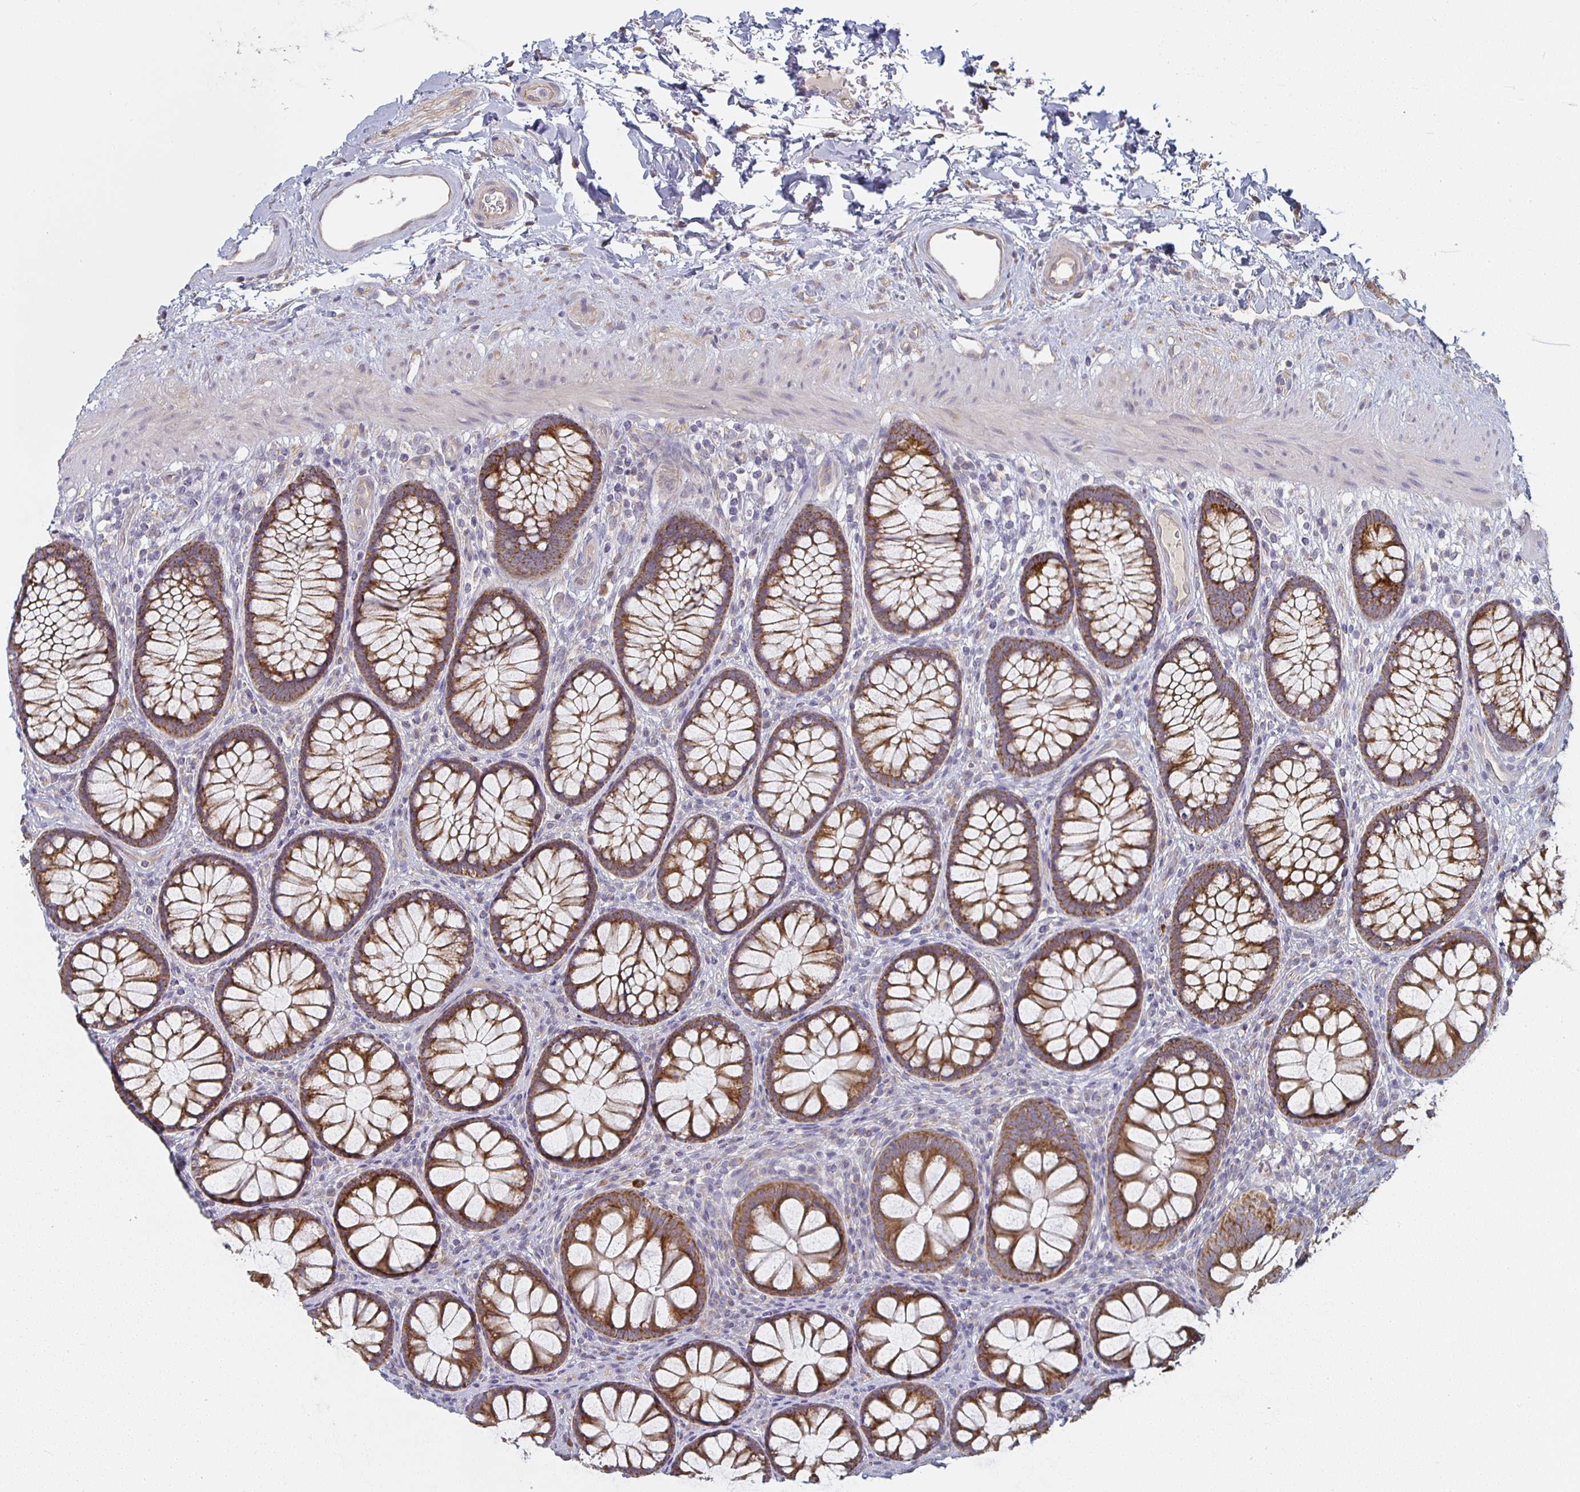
{"staining": {"intensity": "weak", "quantity": ">75%", "location": "cytoplasmic/membranous"}, "tissue": "colon", "cell_type": "Endothelial cells", "image_type": "normal", "snomed": [{"axis": "morphology", "description": "Normal tissue, NOS"}, {"axis": "morphology", "description": "Adenoma, NOS"}, {"axis": "topography", "description": "Soft tissue"}, {"axis": "topography", "description": "Colon"}], "caption": "The micrograph demonstrates immunohistochemical staining of unremarkable colon. There is weak cytoplasmic/membranous staining is present in approximately >75% of endothelial cells.", "gene": "CTHRC1", "patient": {"sex": "male", "age": 47}}